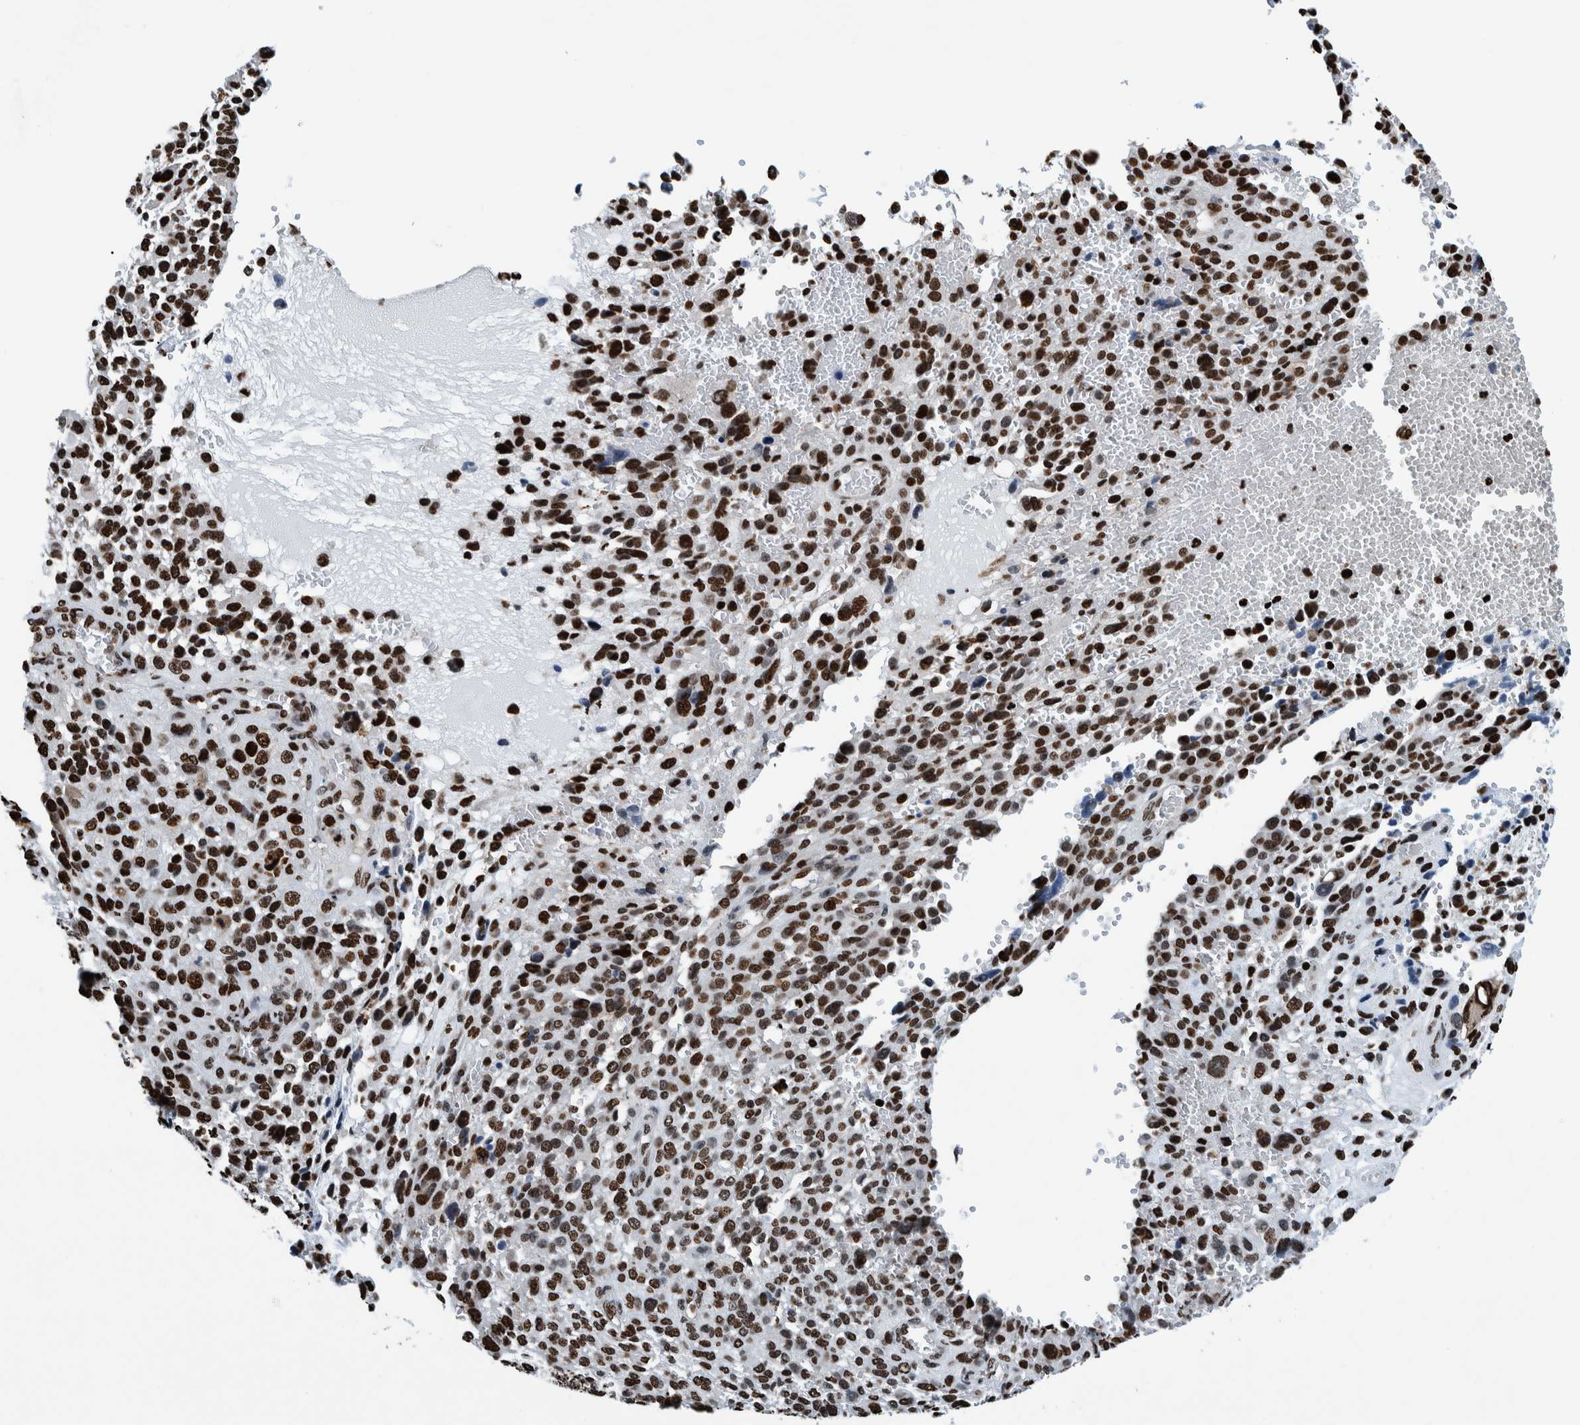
{"staining": {"intensity": "strong", "quantity": ">75%", "location": "nuclear"}, "tissue": "melanoma", "cell_type": "Tumor cells", "image_type": "cancer", "snomed": [{"axis": "morphology", "description": "Malignant melanoma, NOS"}, {"axis": "topography", "description": "Skin"}], "caption": "High-power microscopy captured an immunohistochemistry photomicrograph of malignant melanoma, revealing strong nuclear positivity in about >75% of tumor cells. Using DAB (3,3'-diaminobenzidine) (brown) and hematoxylin (blue) stains, captured at high magnification using brightfield microscopy.", "gene": "HEATR9", "patient": {"sex": "female", "age": 55}}